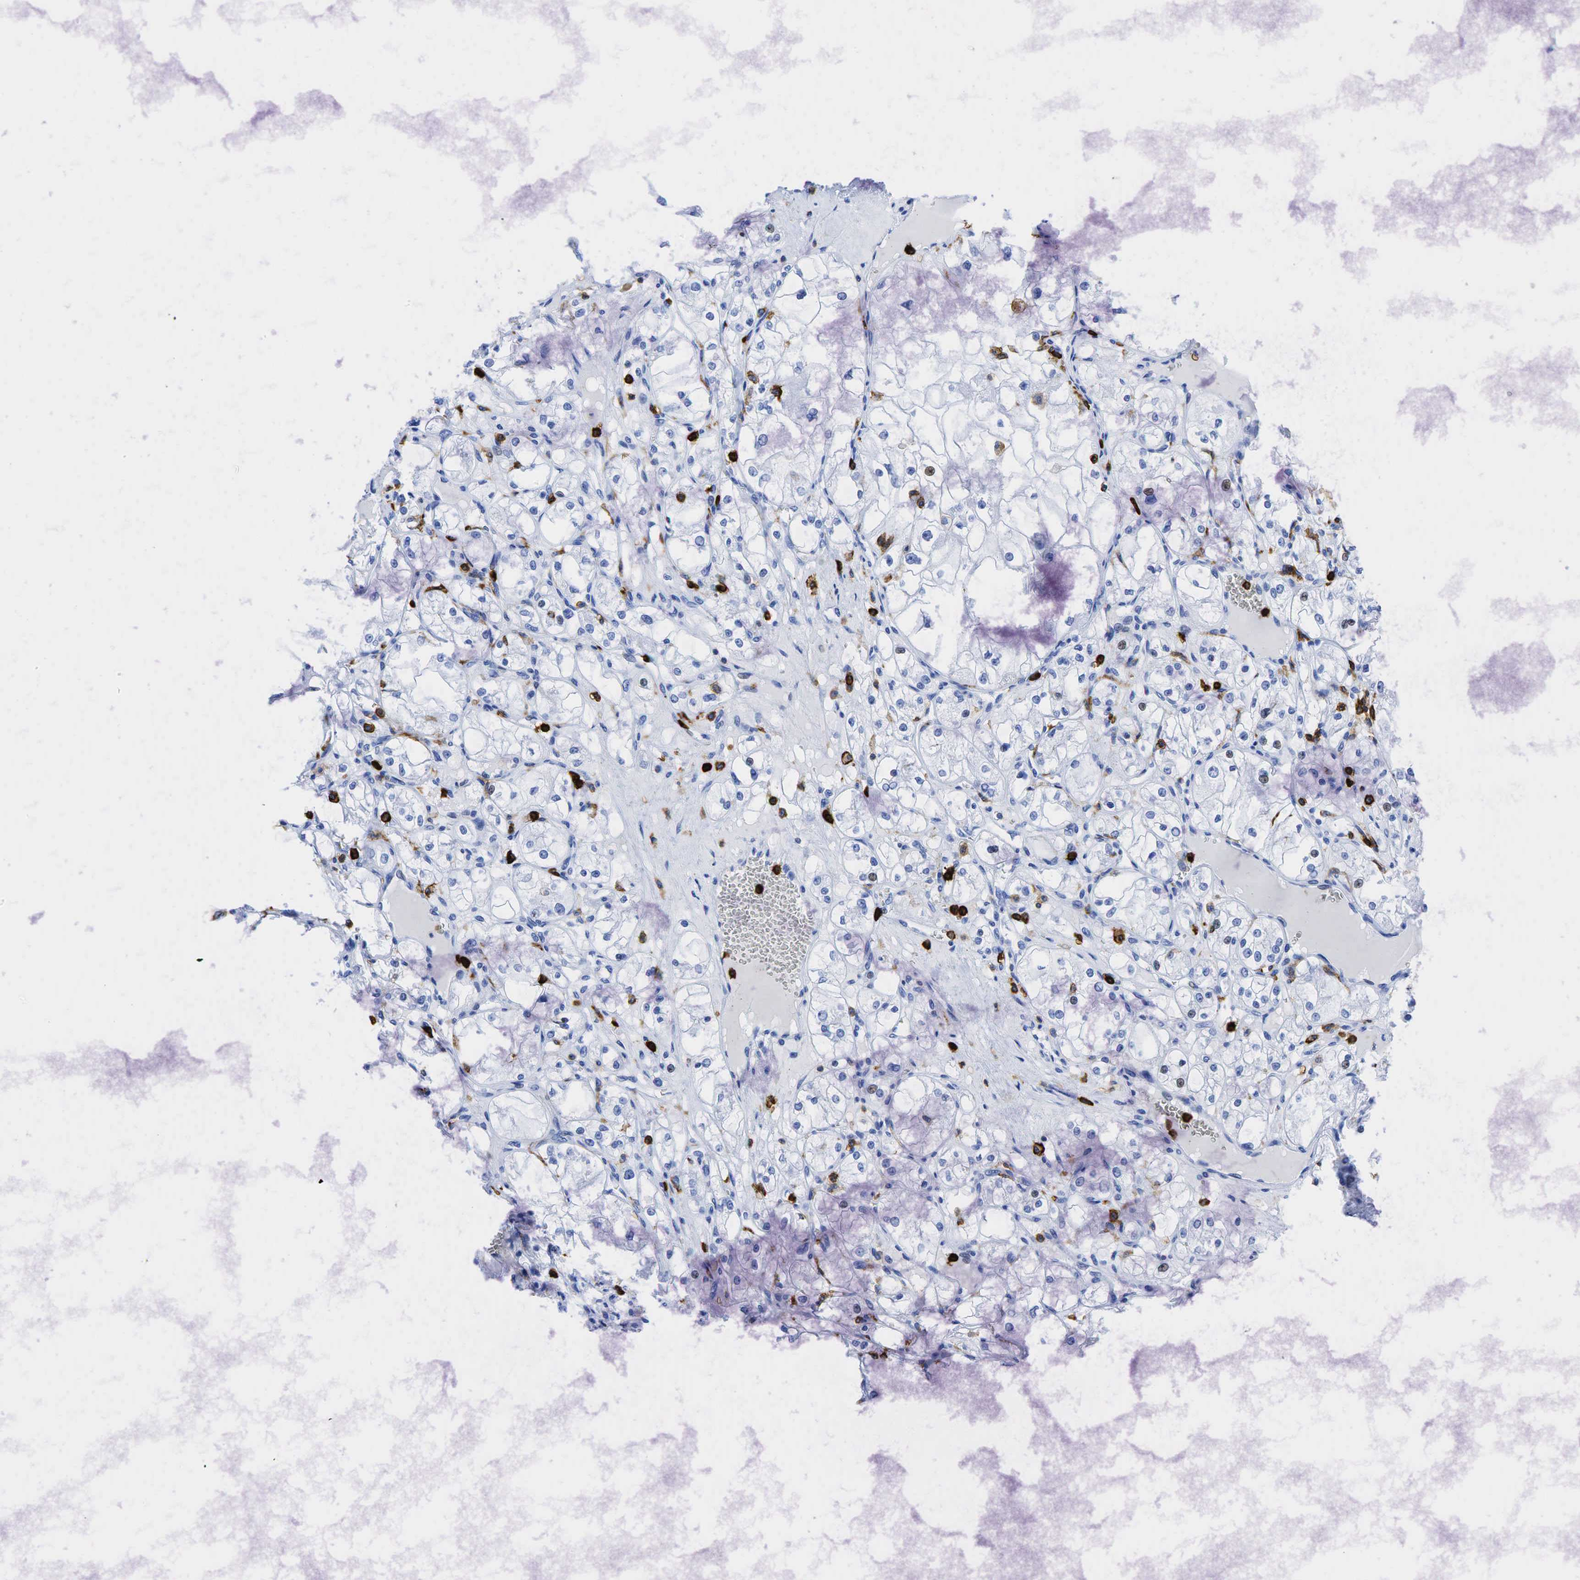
{"staining": {"intensity": "weak", "quantity": "<25%", "location": "nuclear"}, "tissue": "renal cancer", "cell_type": "Tumor cells", "image_type": "cancer", "snomed": [{"axis": "morphology", "description": "Adenocarcinoma, NOS"}, {"axis": "topography", "description": "Kidney"}], "caption": "Protein analysis of renal adenocarcinoma exhibits no significant positivity in tumor cells. The staining was performed using DAB (3,3'-diaminobenzidine) to visualize the protein expression in brown, while the nuclei were stained in blue with hematoxylin (Magnification: 20x).", "gene": "PTPRC", "patient": {"sex": "male", "age": 61}}